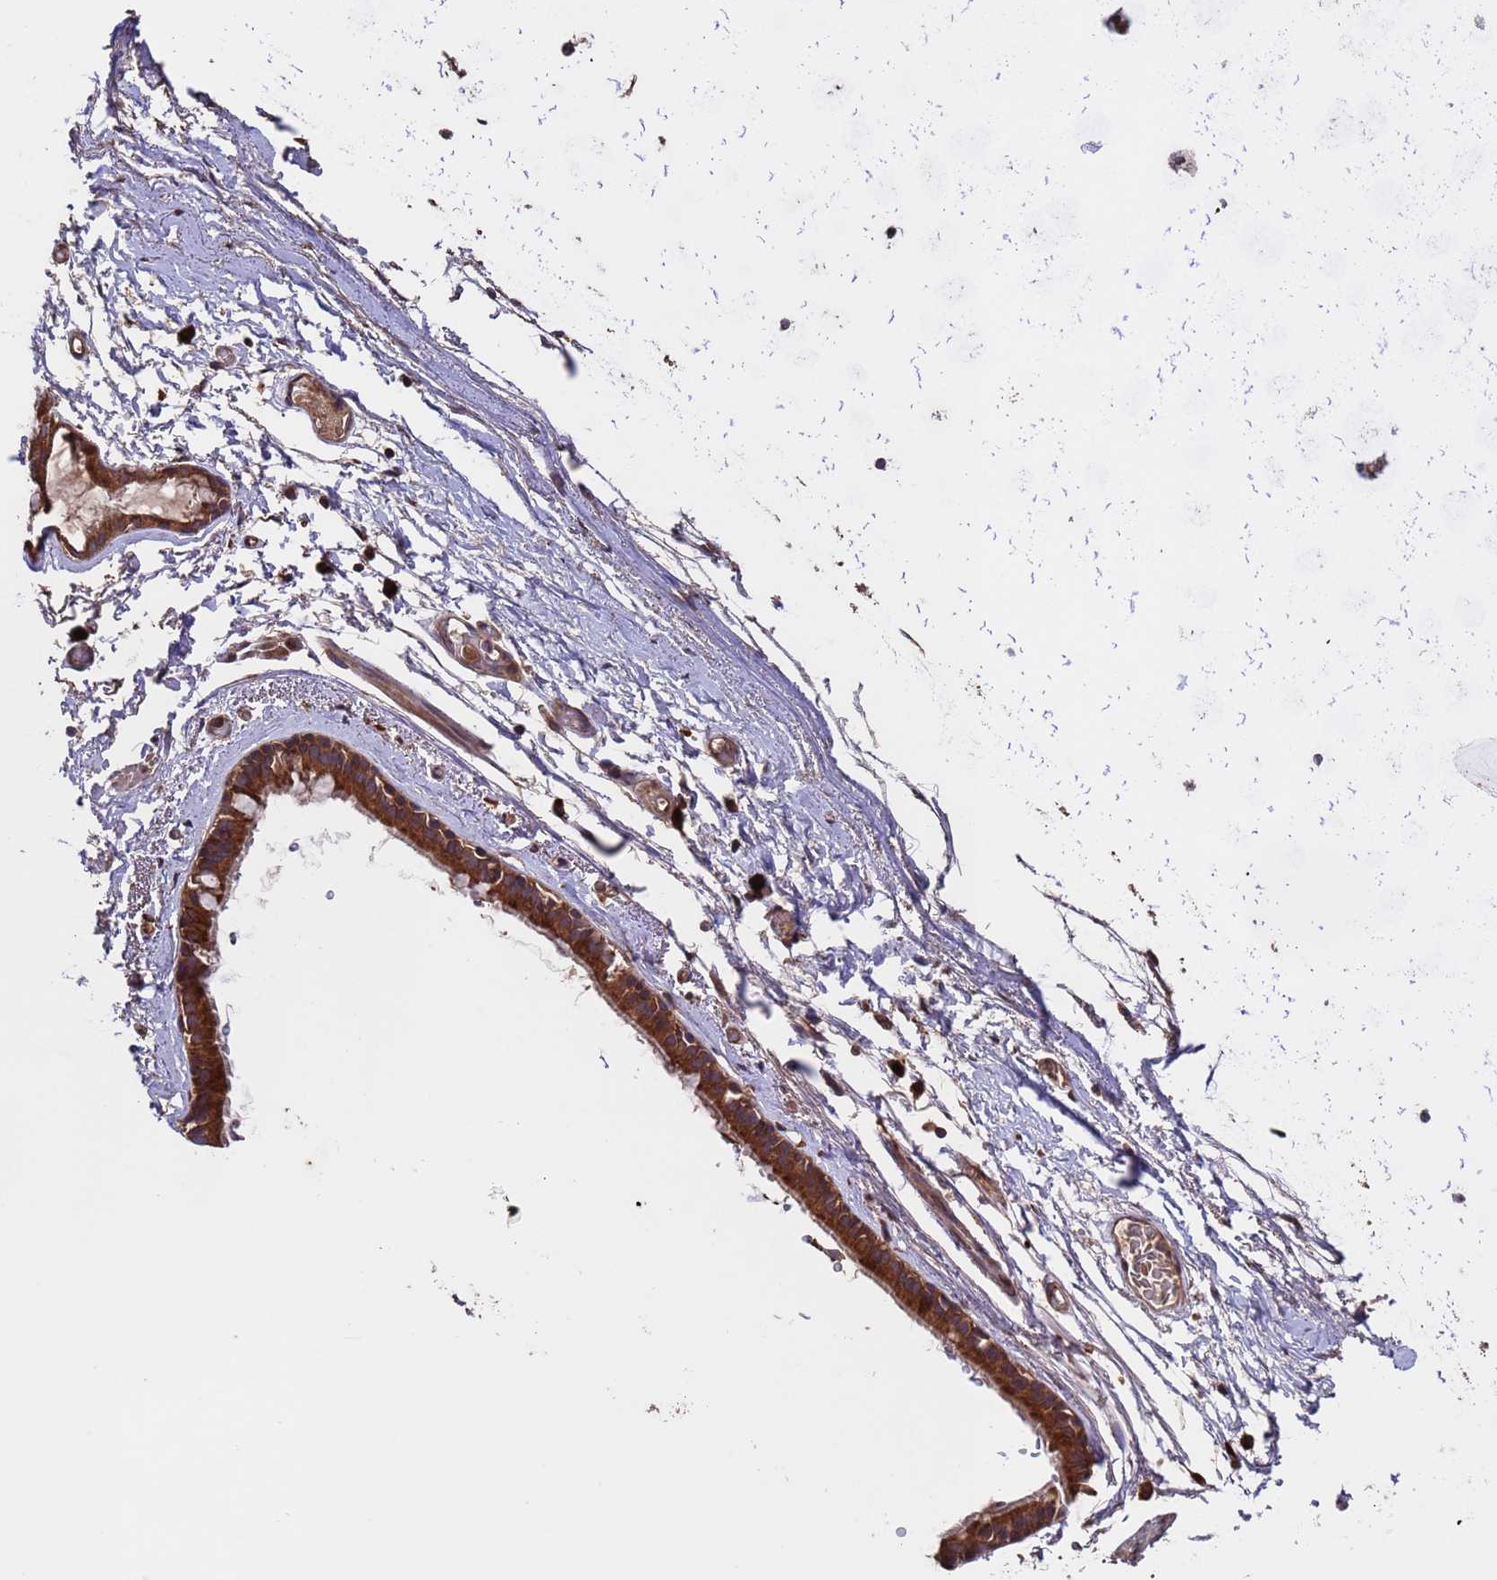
{"staining": {"intensity": "strong", "quantity": ">75%", "location": "cytoplasmic/membranous"}, "tissue": "bronchus", "cell_type": "Respiratory epithelial cells", "image_type": "normal", "snomed": [{"axis": "morphology", "description": "Normal tissue, NOS"}, {"axis": "topography", "description": "Cartilage tissue"}], "caption": "Immunohistochemical staining of normal bronchus reveals >75% levels of strong cytoplasmic/membranous protein positivity in about >75% of respiratory epithelial cells. (brown staining indicates protein expression, while blue staining denotes nuclei).", "gene": "TSR3", "patient": {"sex": "male", "age": 63}}